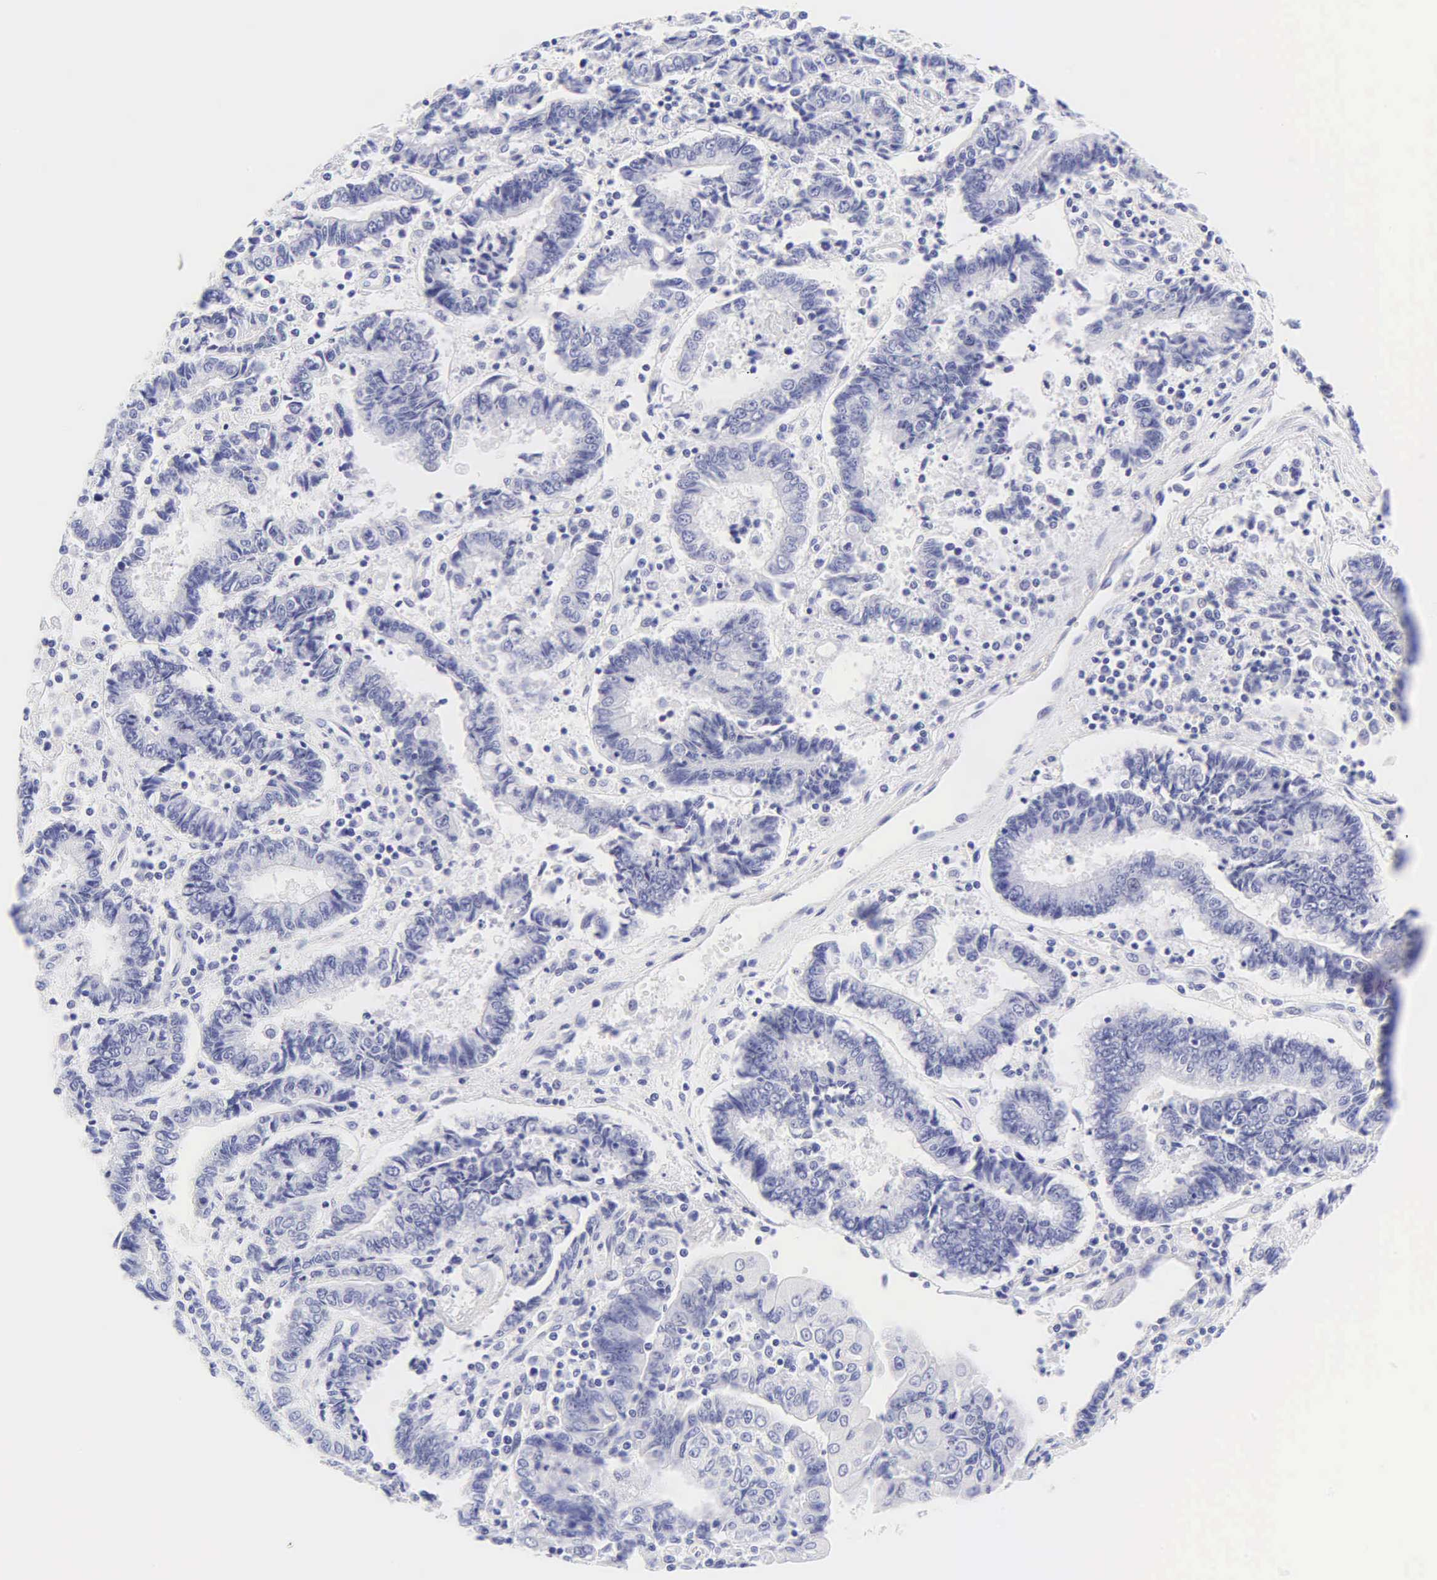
{"staining": {"intensity": "negative", "quantity": "none", "location": "none"}, "tissue": "endometrial cancer", "cell_type": "Tumor cells", "image_type": "cancer", "snomed": [{"axis": "morphology", "description": "Adenocarcinoma, NOS"}, {"axis": "topography", "description": "Endometrium"}], "caption": "Immunohistochemical staining of adenocarcinoma (endometrial) demonstrates no significant positivity in tumor cells.", "gene": "KRT20", "patient": {"sex": "female", "age": 75}}